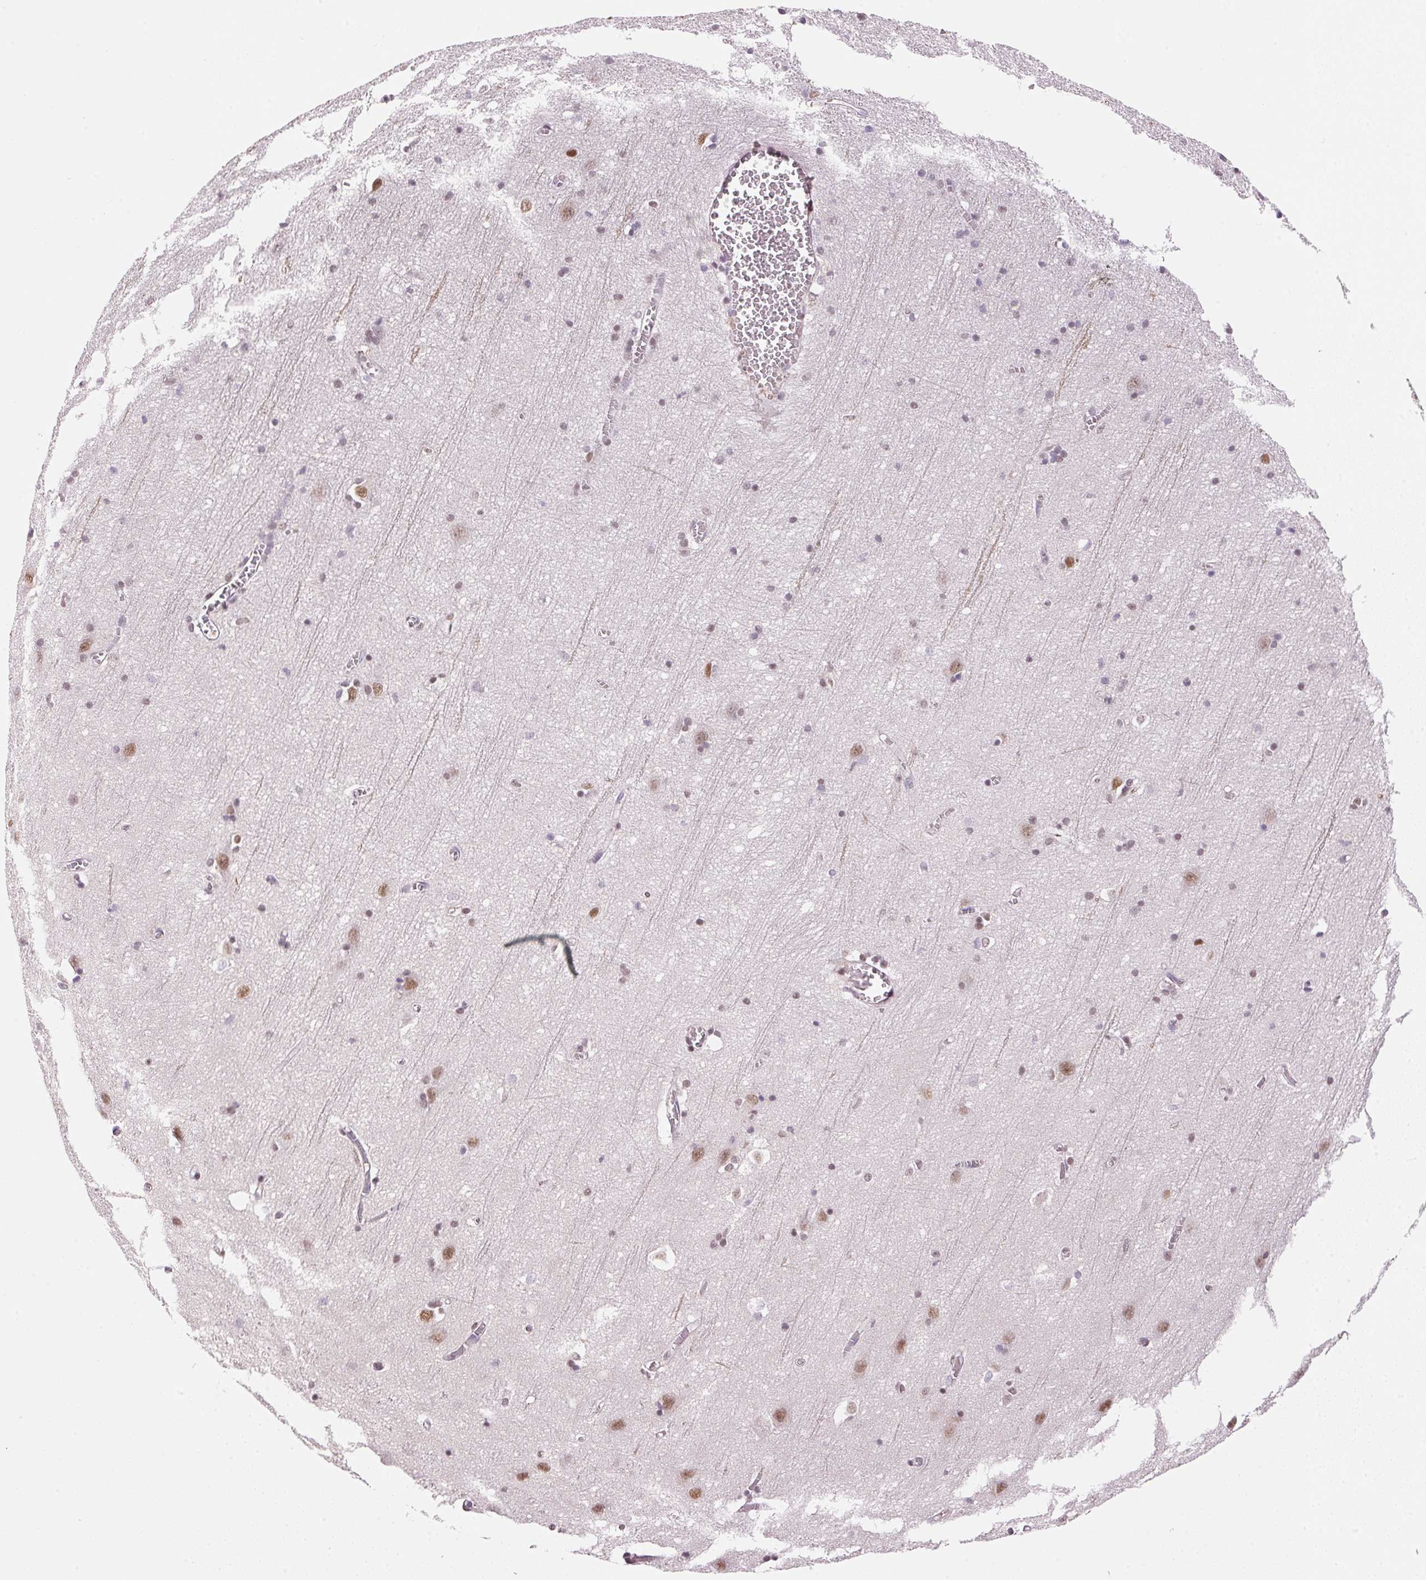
{"staining": {"intensity": "negative", "quantity": "none", "location": "none"}, "tissue": "cerebral cortex", "cell_type": "Endothelial cells", "image_type": "normal", "snomed": [{"axis": "morphology", "description": "Normal tissue, NOS"}, {"axis": "topography", "description": "Cerebral cortex"}], "caption": "This is an immunohistochemistry histopathology image of unremarkable cerebral cortex. There is no expression in endothelial cells.", "gene": "HNRNPDL", "patient": {"sex": "male", "age": 70}}